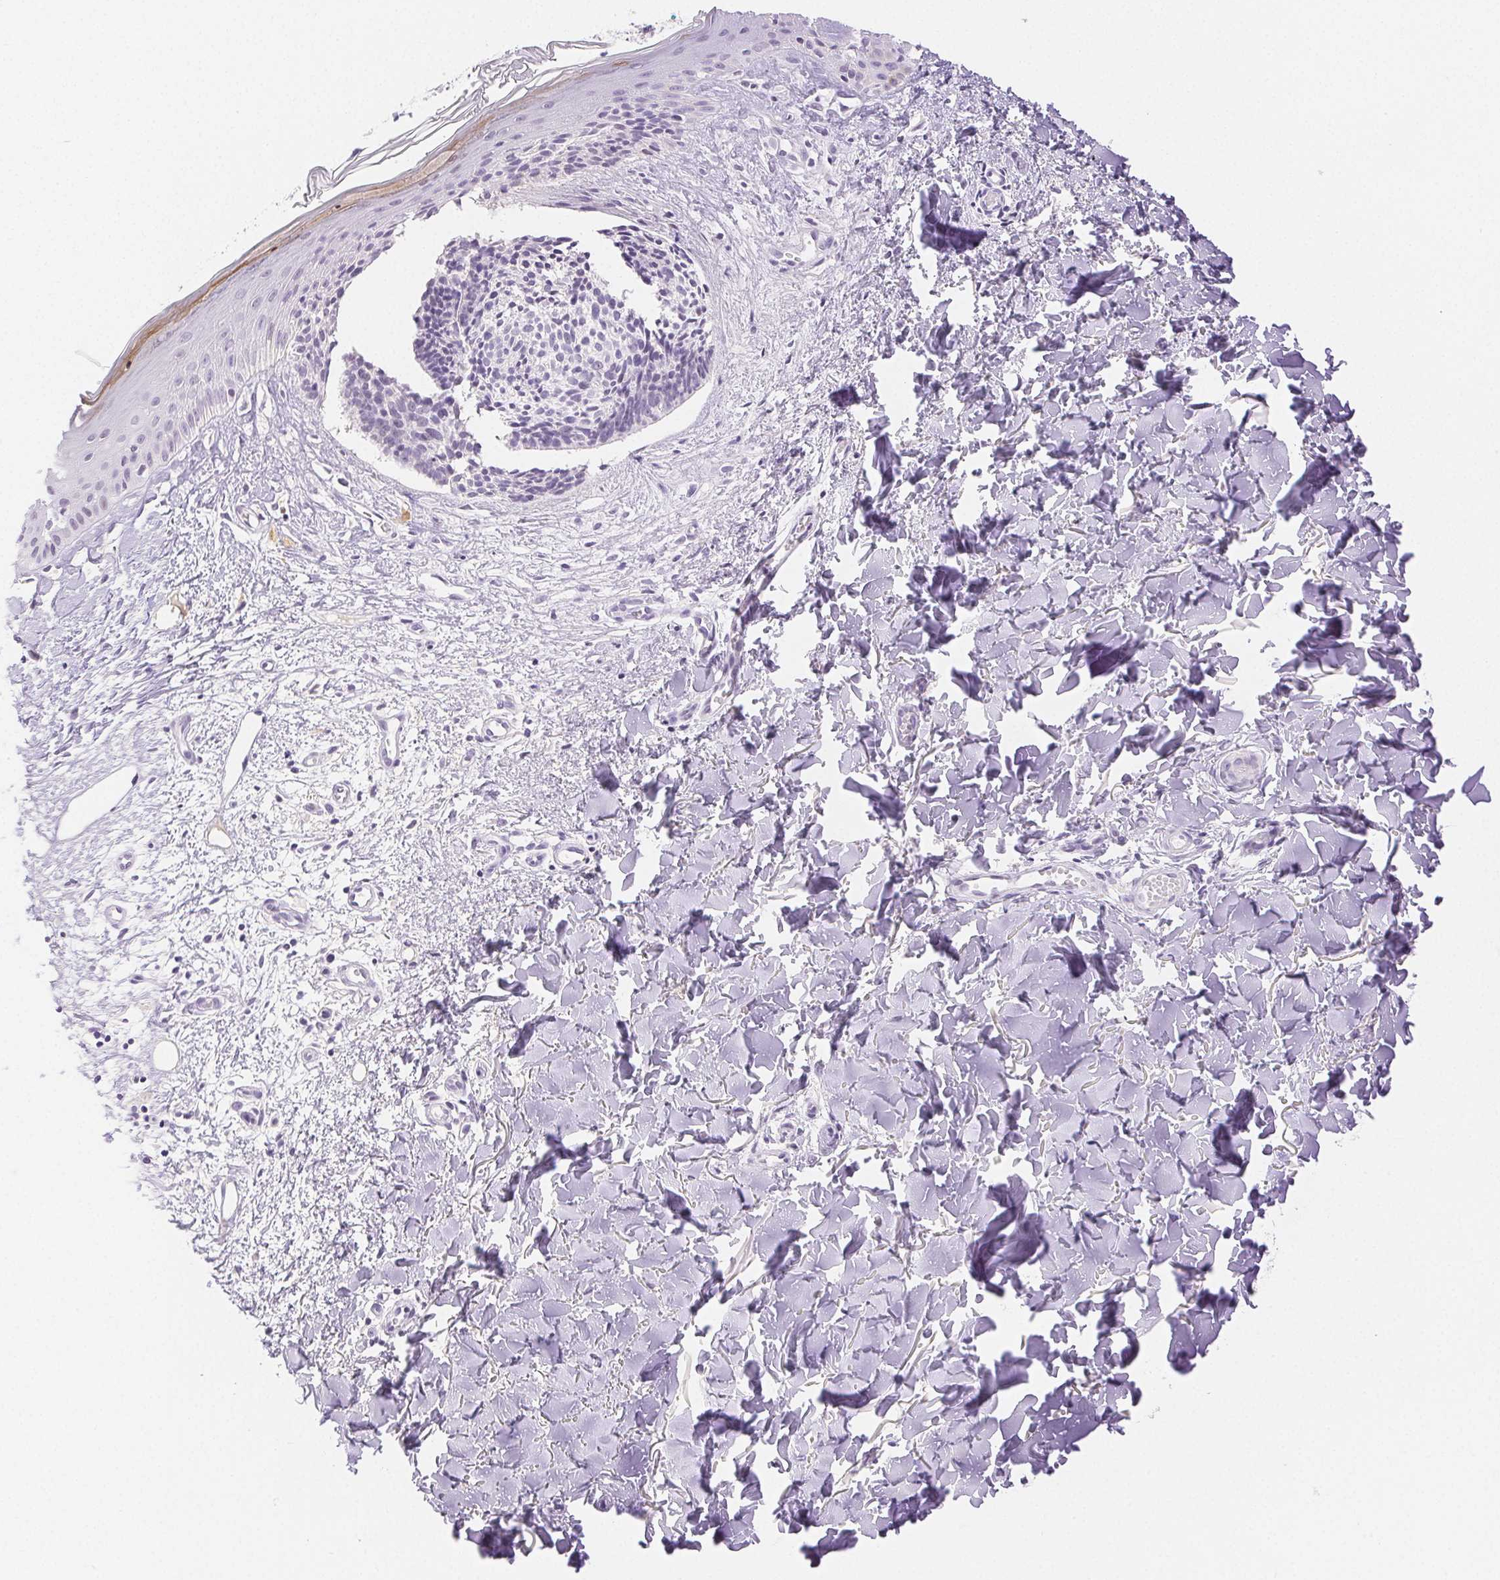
{"staining": {"intensity": "negative", "quantity": "none", "location": "none"}, "tissue": "skin cancer", "cell_type": "Tumor cells", "image_type": "cancer", "snomed": [{"axis": "morphology", "description": "Basal cell carcinoma"}, {"axis": "topography", "description": "Skin"}], "caption": "IHC histopathology image of basal cell carcinoma (skin) stained for a protein (brown), which demonstrates no positivity in tumor cells.", "gene": "SPACA4", "patient": {"sex": "male", "age": 51}}